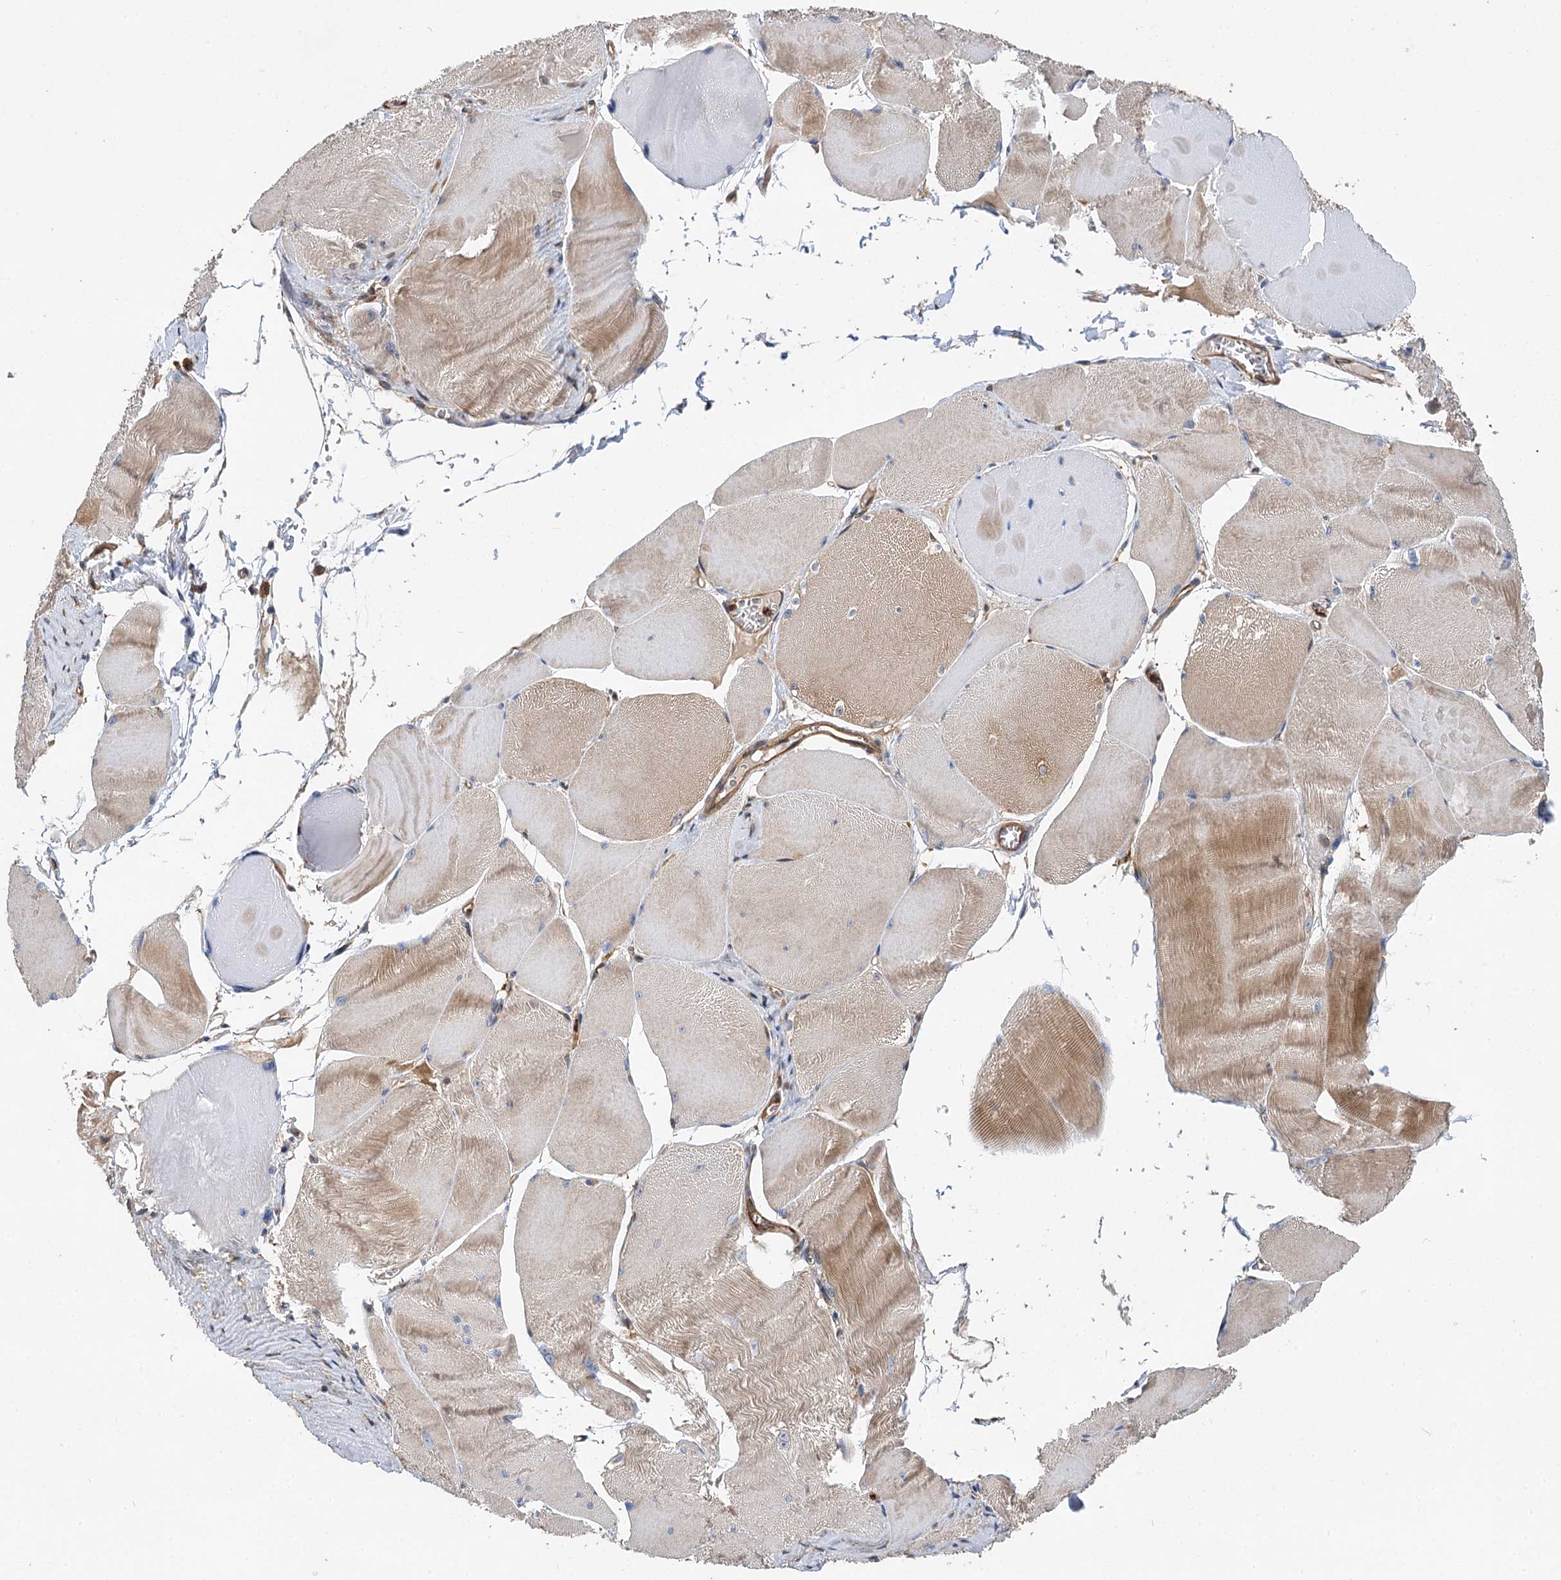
{"staining": {"intensity": "moderate", "quantity": "<25%", "location": "cytoplasmic/membranous"}, "tissue": "skeletal muscle", "cell_type": "Myocytes", "image_type": "normal", "snomed": [{"axis": "morphology", "description": "Normal tissue, NOS"}, {"axis": "morphology", "description": "Basal cell carcinoma"}, {"axis": "topography", "description": "Skeletal muscle"}], "caption": "Brown immunohistochemical staining in unremarkable skeletal muscle exhibits moderate cytoplasmic/membranous staining in about <25% of myocytes. Using DAB (3,3'-diaminobenzidine) (brown) and hematoxylin (blue) stains, captured at high magnification using brightfield microscopy.", "gene": "PACS1", "patient": {"sex": "female", "age": 64}}